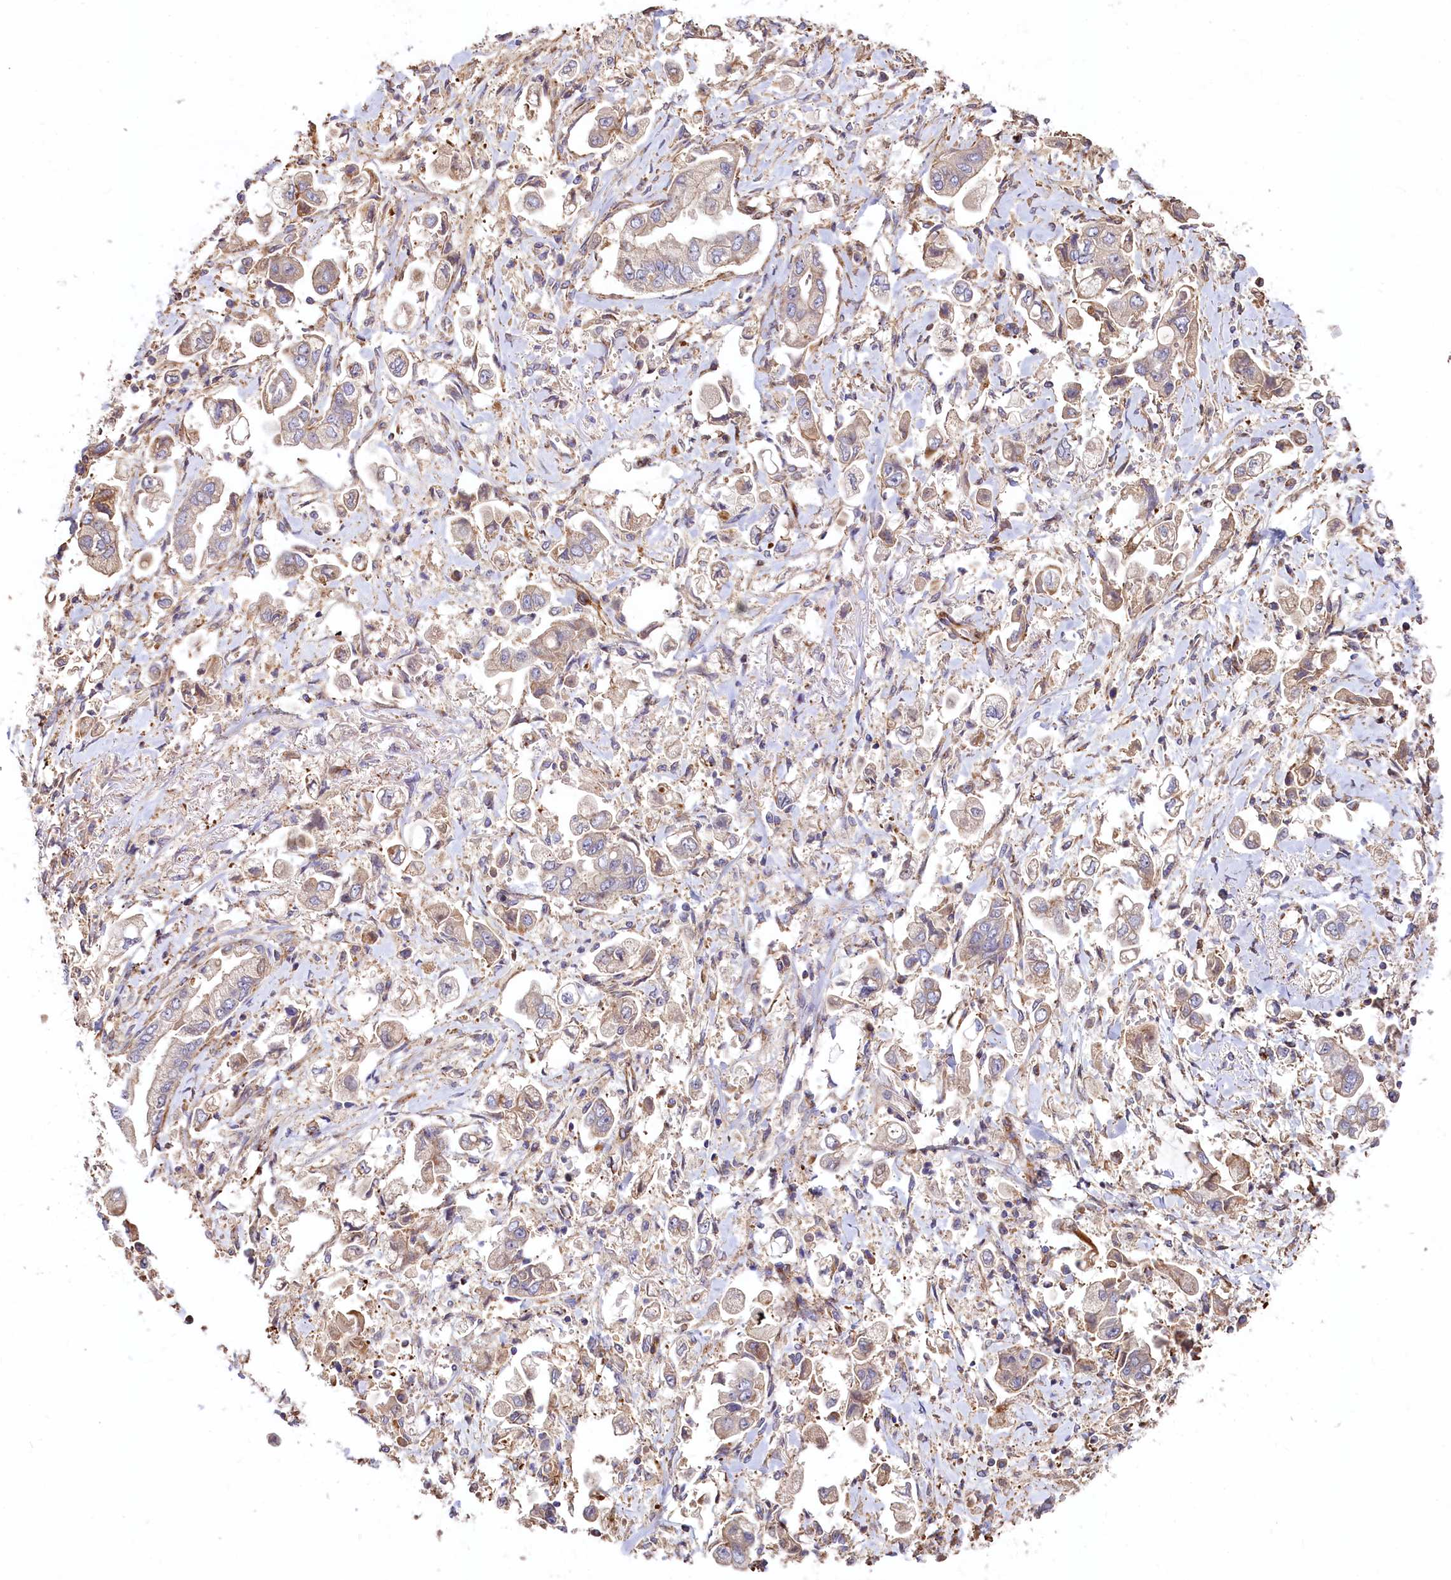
{"staining": {"intensity": "weak", "quantity": "25%-75%", "location": "cytoplasmic/membranous"}, "tissue": "stomach cancer", "cell_type": "Tumor cells", "image_type": "cancer", "snomed": [{"axis": "morphology", "description": "Adenocarcinoma, NOS"}, {"axis": "topography", "description": "Stomach"}], "caption": "Immunohistochemical staining of human adenocarcinoma (stomach) displays low levels of weak cytoplasmic/membranous staining in approximately 25%-75% of tumor cells.", "gene": "KLHDC4", "patient": {"sex": "male", "age": 62}}